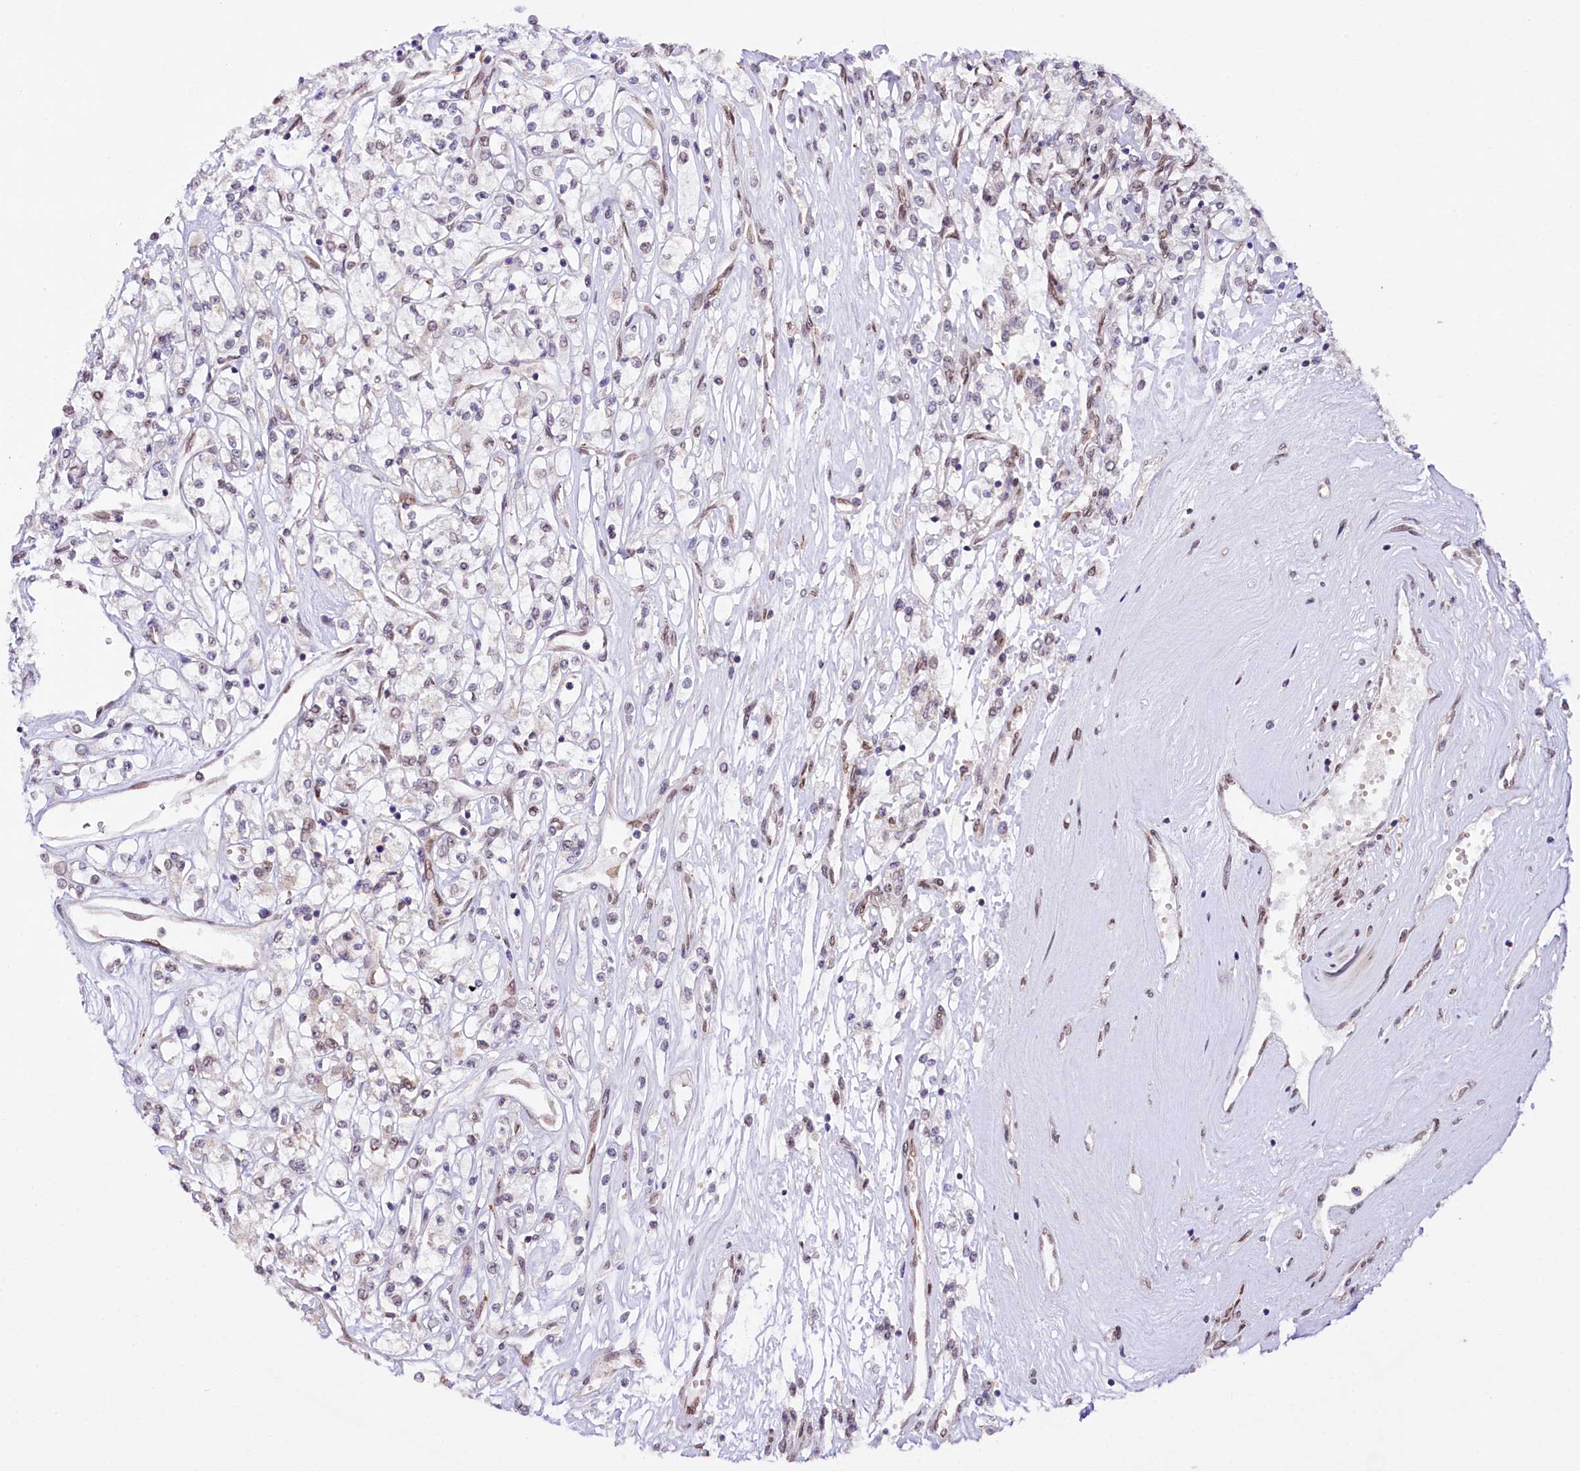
{"staining": {"intensity": "weak", "quantity": "<25%", "location": "nuclear"}, "tissue": "renal cancer", "cell_type": "Tumor cells", "image_type": "cancer", "snomed": [{"axis": "morphology", "description": "Adenocarcinoma, NOS"}, {"axis": "topography", "description": "Kidney"}], "caption": "Immunohistochemistry of adenocarcinoma (renal) reveals no staining in tumor cells.", "gene": "ZNF226", "patient": {"sex": "female", "age": 59}}